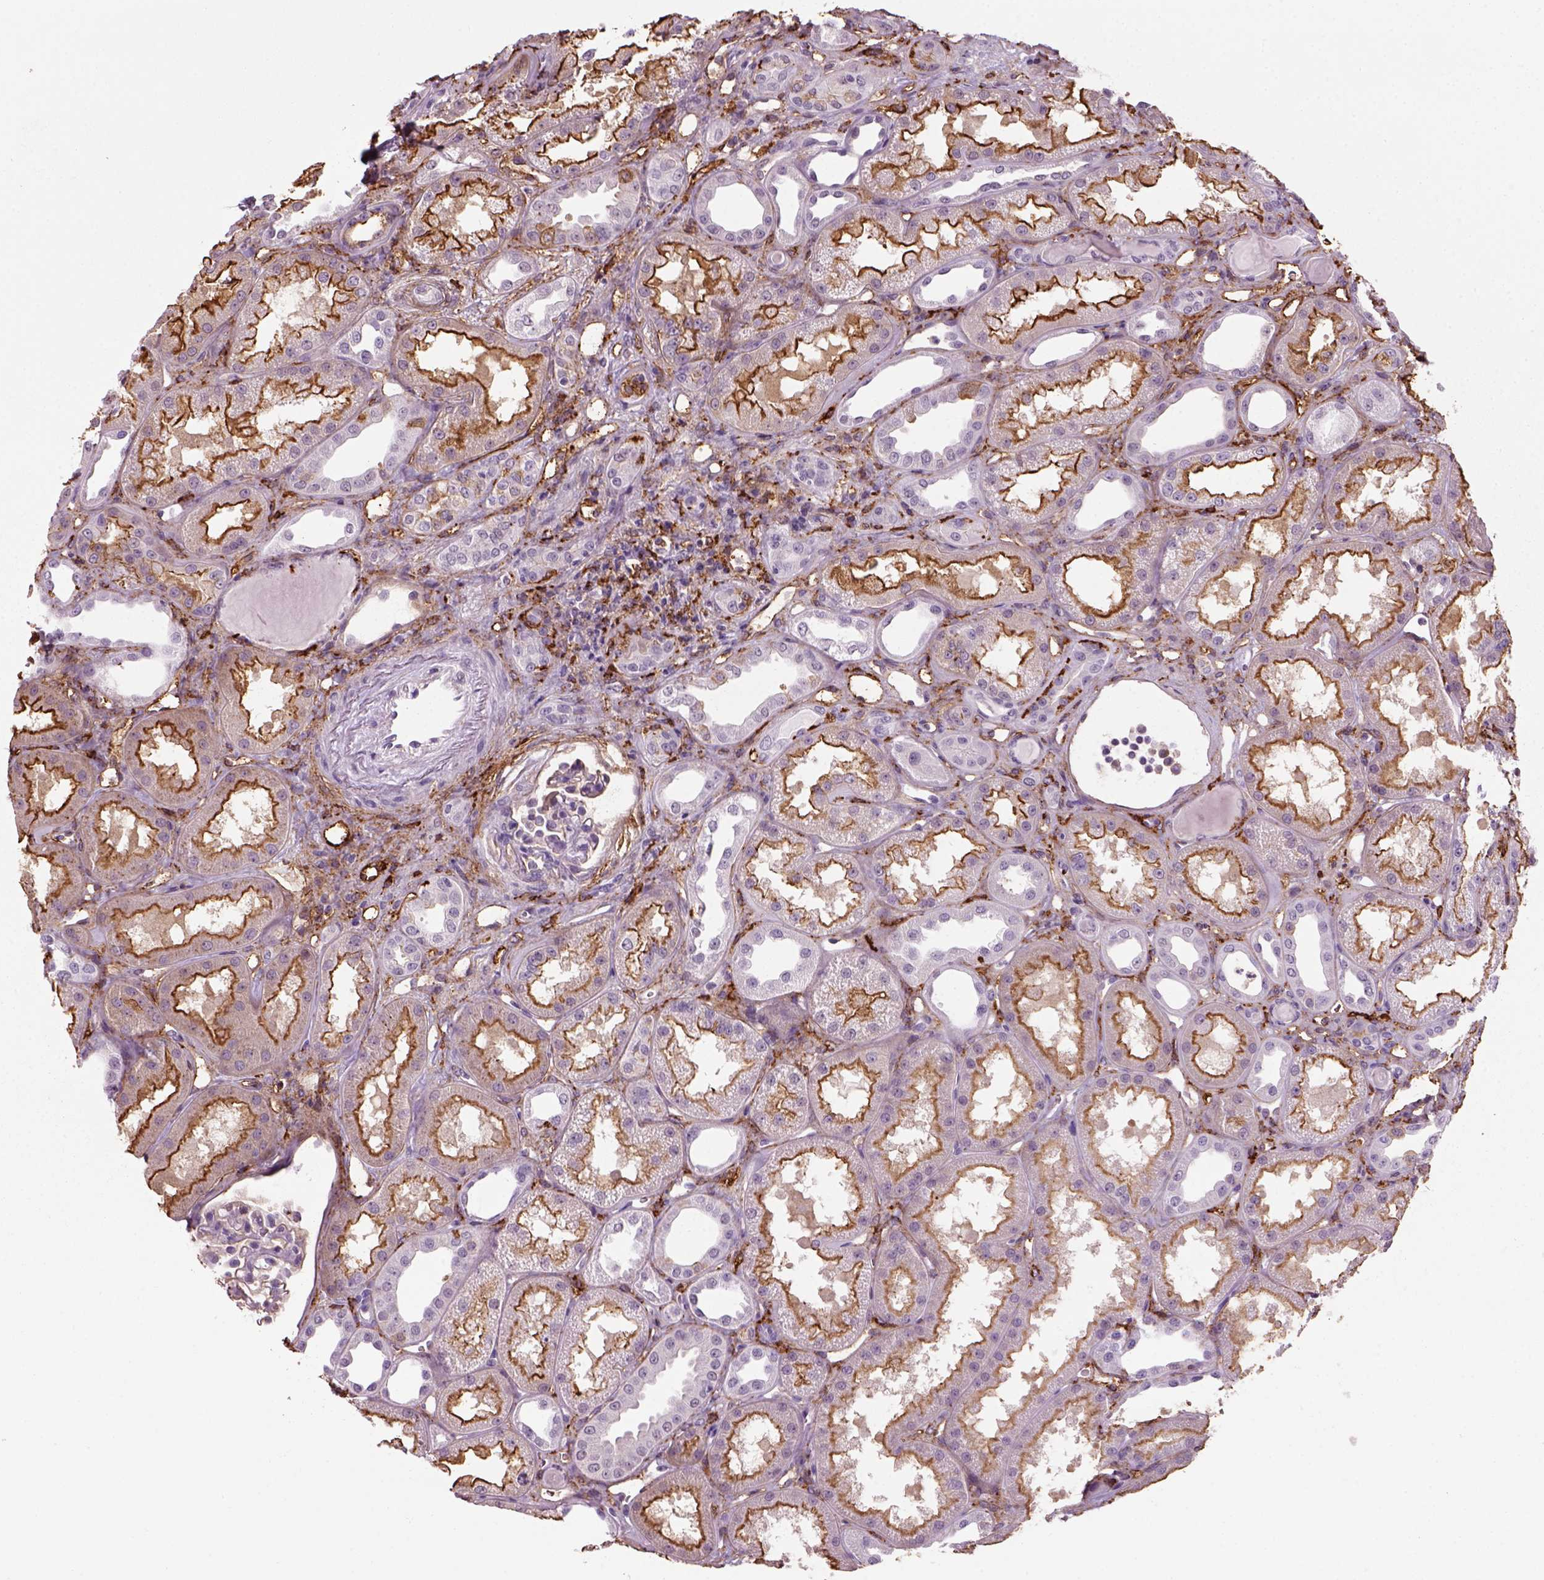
{"staining": {"intensity": "negative", "quantity": "none", "location": "none"}, "tissue": "kidney", "cell_type": "Cells in glomeruli", "image_type": "normal", "snomed": [{"axis": "morphology", "description": "Normal tissue, NOS"}, {"axis": "topography", "description": "Kidney"}], "caption": "Immunohistochemistry photomicrograph of benign kidney: human kidney stained with DAB (3,3'-diaminobenzidine) shows no significant protein expression in cells in glomeruli.", "gene": "MARCKS", "patient": {"sex": "male", "age": 61}}